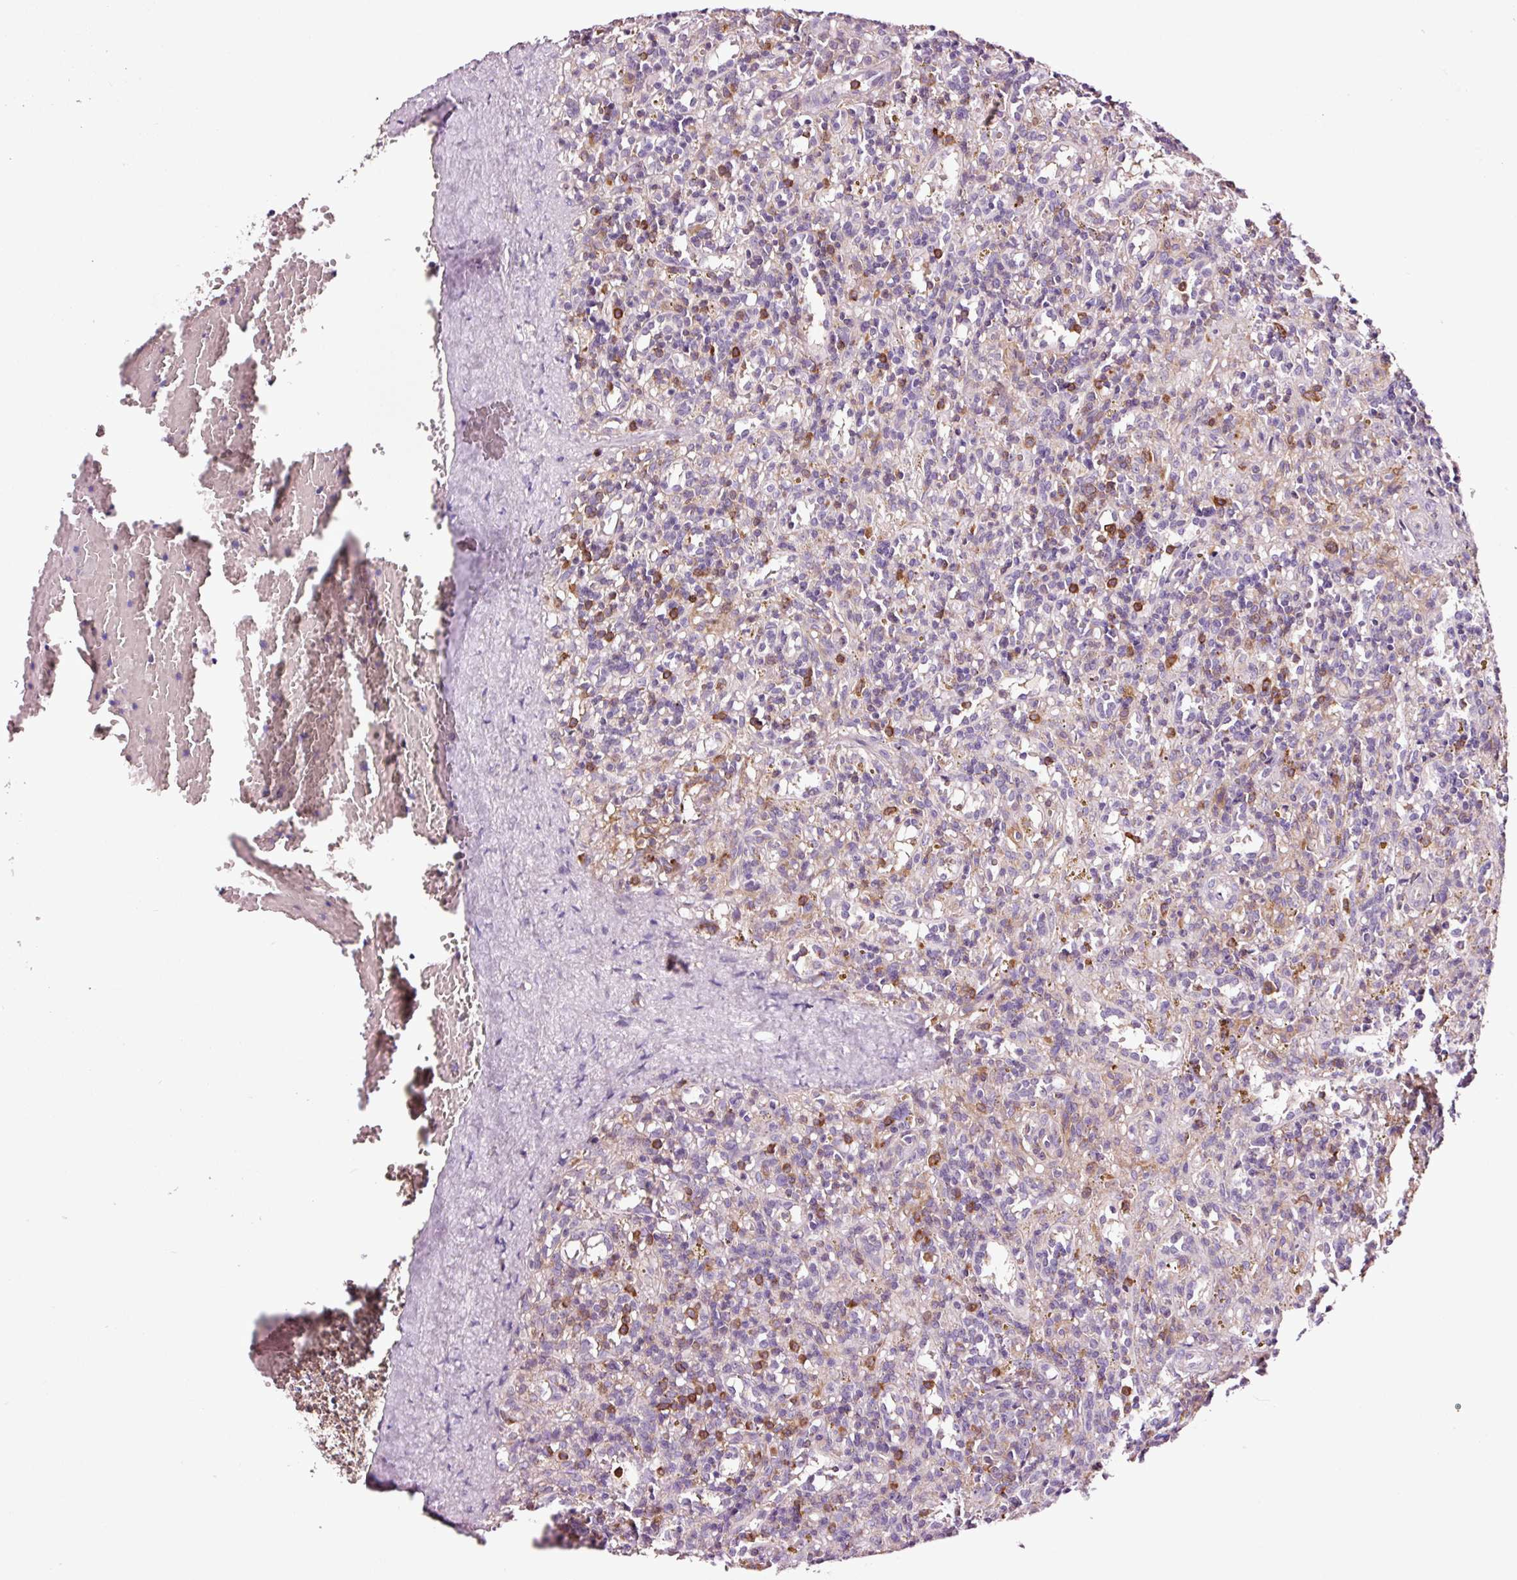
{"staining": {"intensity": "negative", "quantity": "none", "location": "none"}, "tissue": "lymphoma", "cell_type": "Tumor cells", "image_type": "cancer", "snomed": [{"axis": "morphology", "description": "Malignant lymphoma, non-Hodgkin's type, Low grade"}, {"axis": "topography", "description": "Spleen"}], "caption": "Tumor cells are negative for protein expression in human lymphoma.", "gene": "ADD3", "patient": {"sex": "male", "age": 67}}